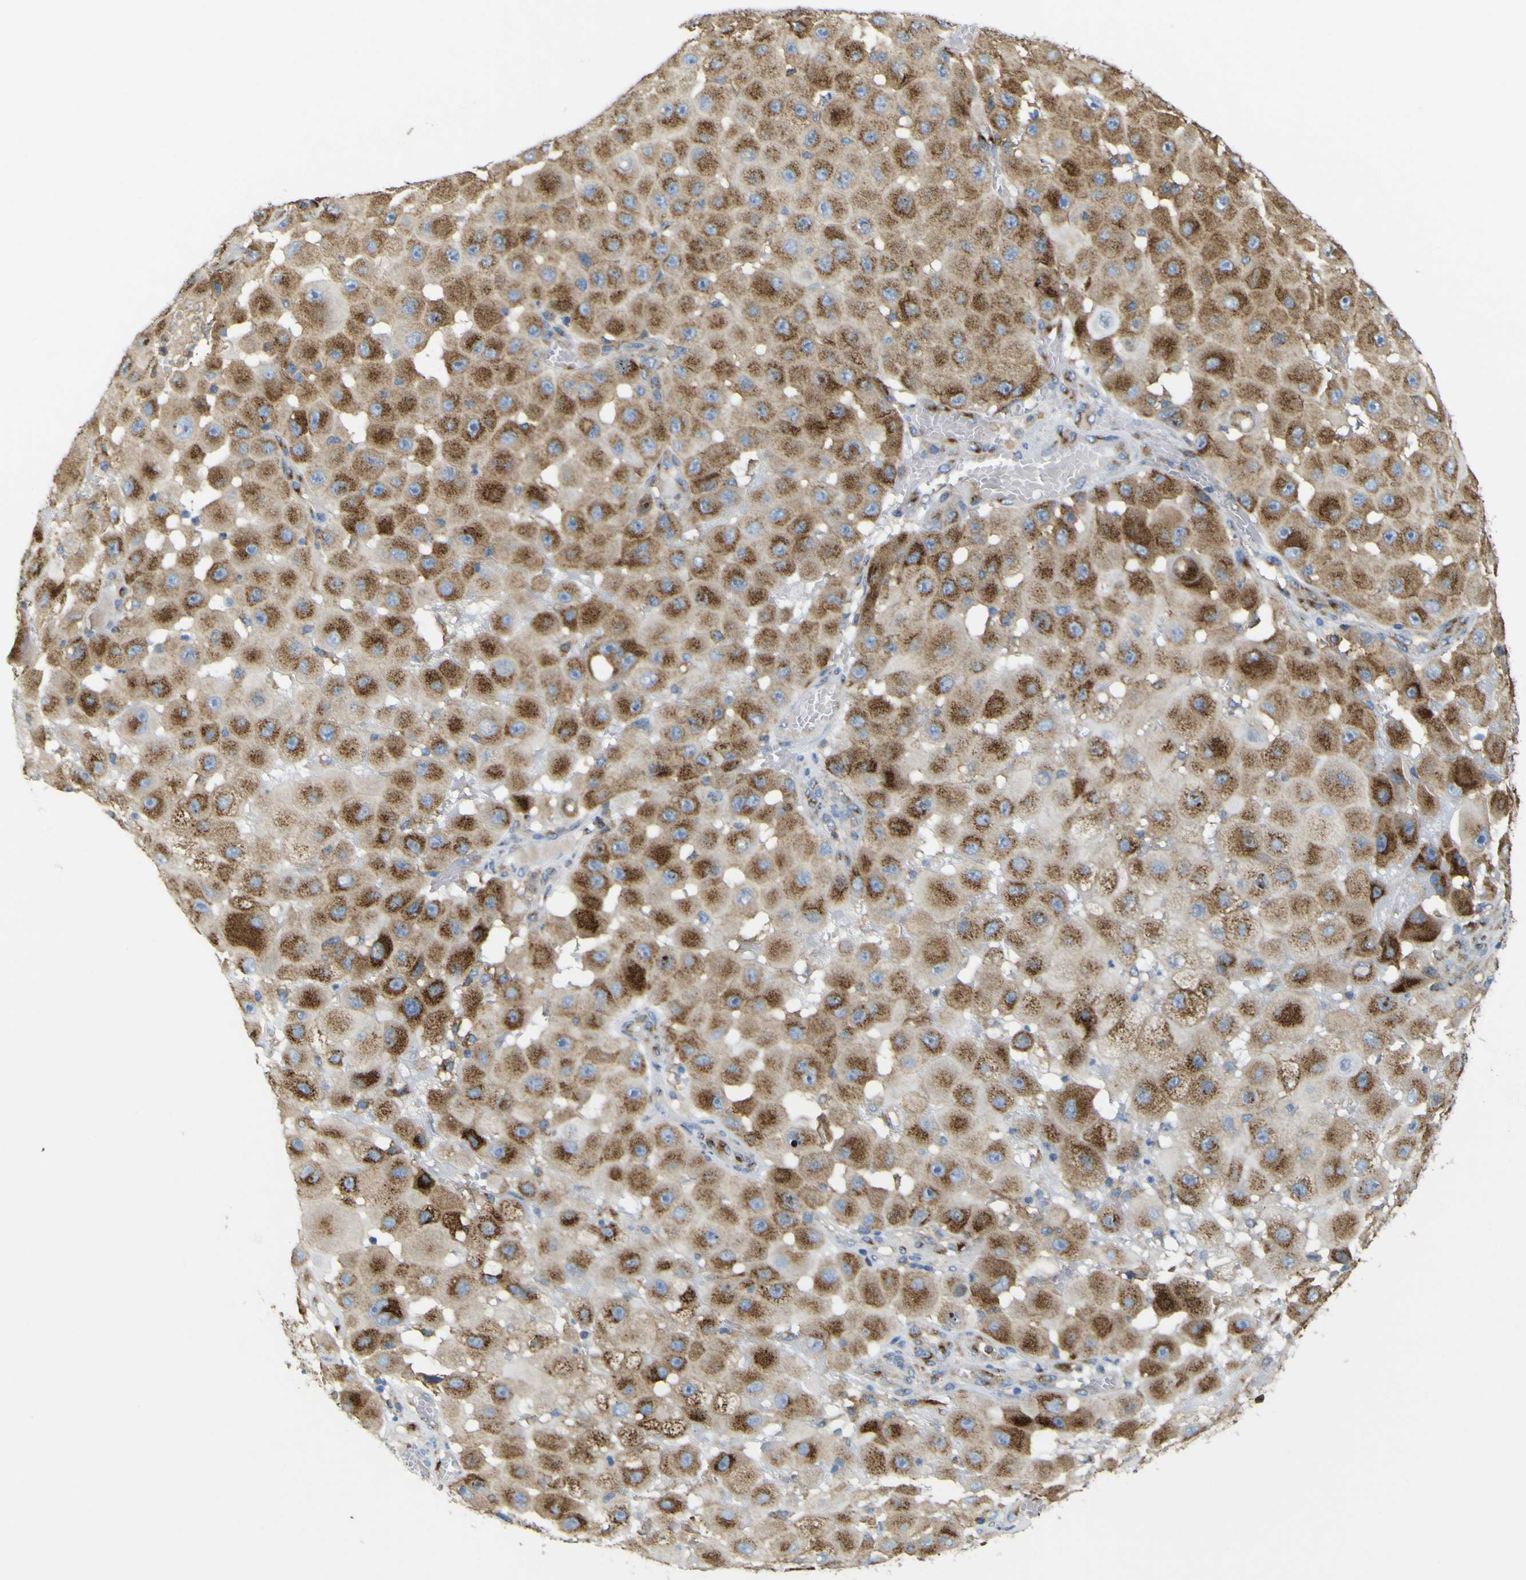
{"staining": {"intensity": "moderate", "quantity": ">75%", "location": "cytoplasmic/membranous"}, "tissue": "melanoma", "cell_type": "Tumor cells", "image_type": "cancer", "snomed": [{"axis": "morphology", "description": "Malignant melanoma, NOS"}, {"axis": "topography", "description": "Skin"}], "caption": "A medium amount of moderate cytoplasmic/membranous positivity is present in about >75% of tumor cells in malignant melanoma tissue.", "gene": "IGF2R", "patient": {"sex": "female", "age": 81}}